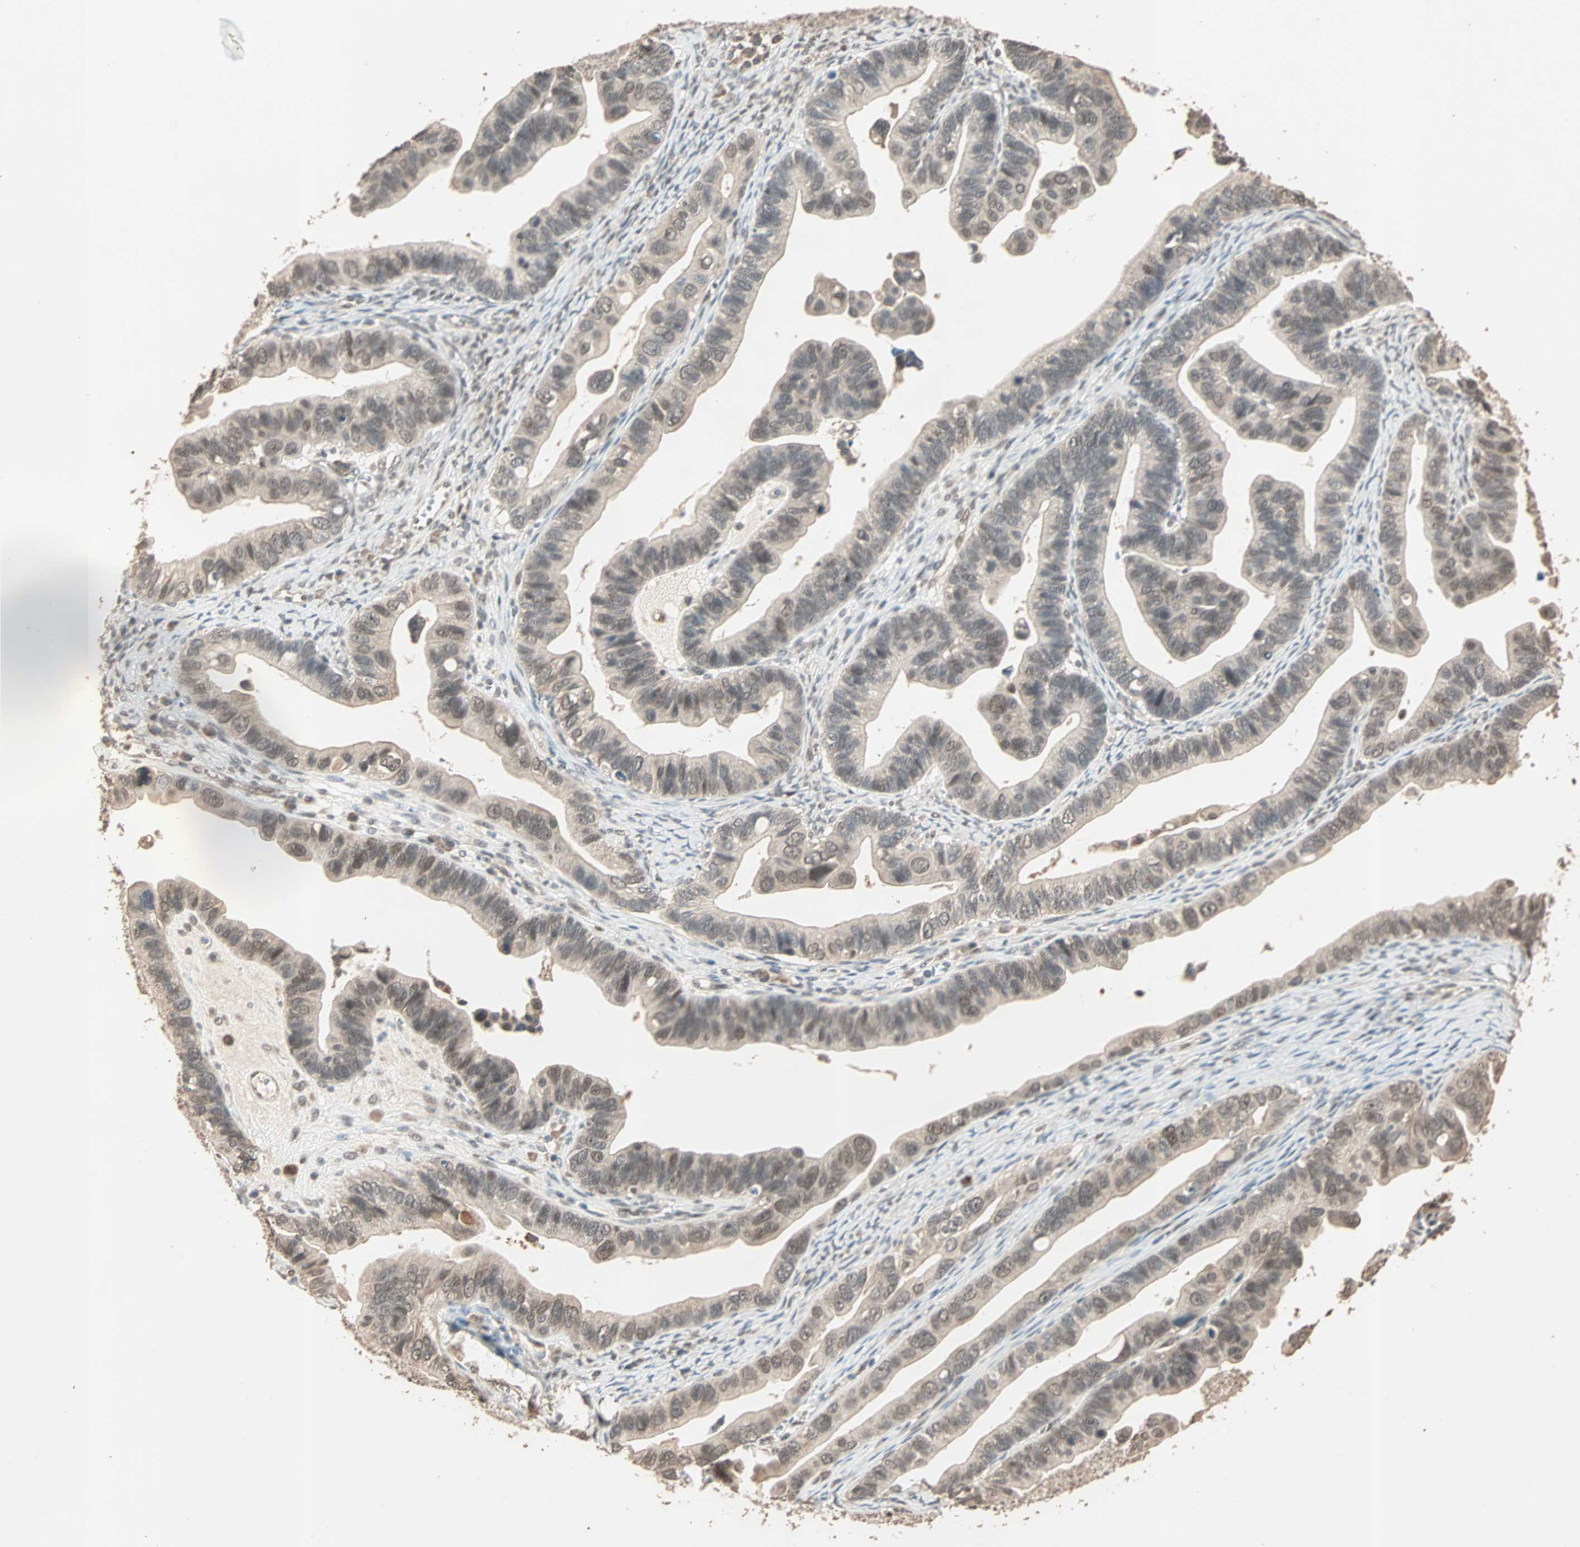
{"staining": {"intensity": "moderate", "quantity": ">75%", "location": "cytoplasmic/membranous,nuclear"}, "tissue": "ovarian cancer", "cell_type": "Tumor cells", "image_type": "cancer", "snomed": [{"axis": "morphology", "description": "Cystadenocarcinoma, serous, NOS"}, {"axis": "topography", "description": "Ovary"}], "caption": "Immunohistochemical staining of ovarian cancer (serous cystadenocarcinoma) reveals medium levels of moderate cytoplasmic/membranous and nuclear protein expression in approximately >75% of tumor cells.", "gene": "ZBTB33", "patient": {"sex": "female", "age": 56}}